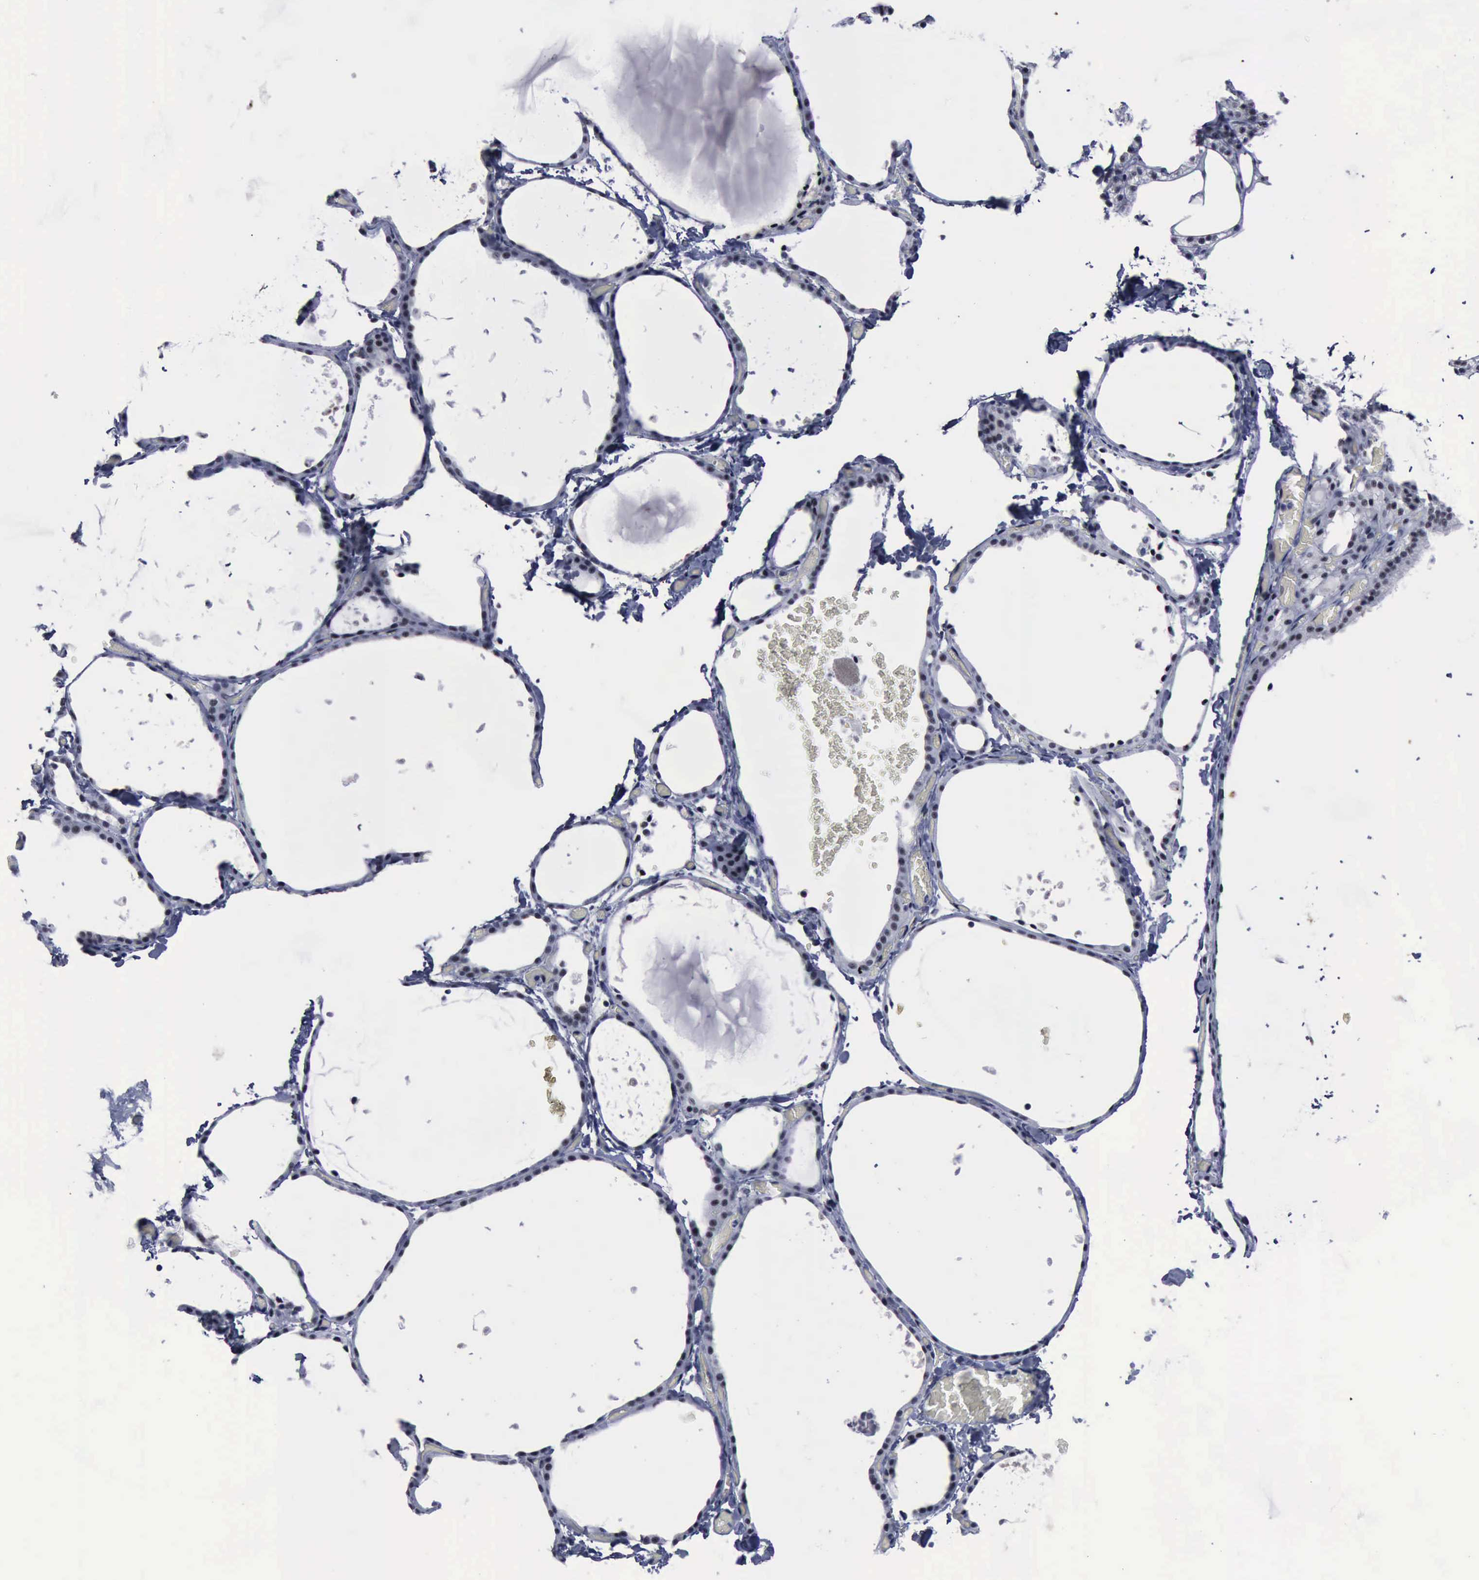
{"staining": {"intensity": "negative", "quantity": "none", "location": "none"}, "tissue": "thyroid gland", "cell_type": "Glandular cells", "image_type": "normal", "snomed": [{"axis": "morphology", "description": "Normal tissue, NOS"}, {"axis": "topography", "description": "Thyroid gland"}], "caption": "High power microscopy photomicrograph of an immunohistochemistry (IHC) histopathology image of benign thyroid gland, revealing no significant expression in glandular cells.", "gene": "BRD1", "patient": {"sex": "female", "age": 22}}